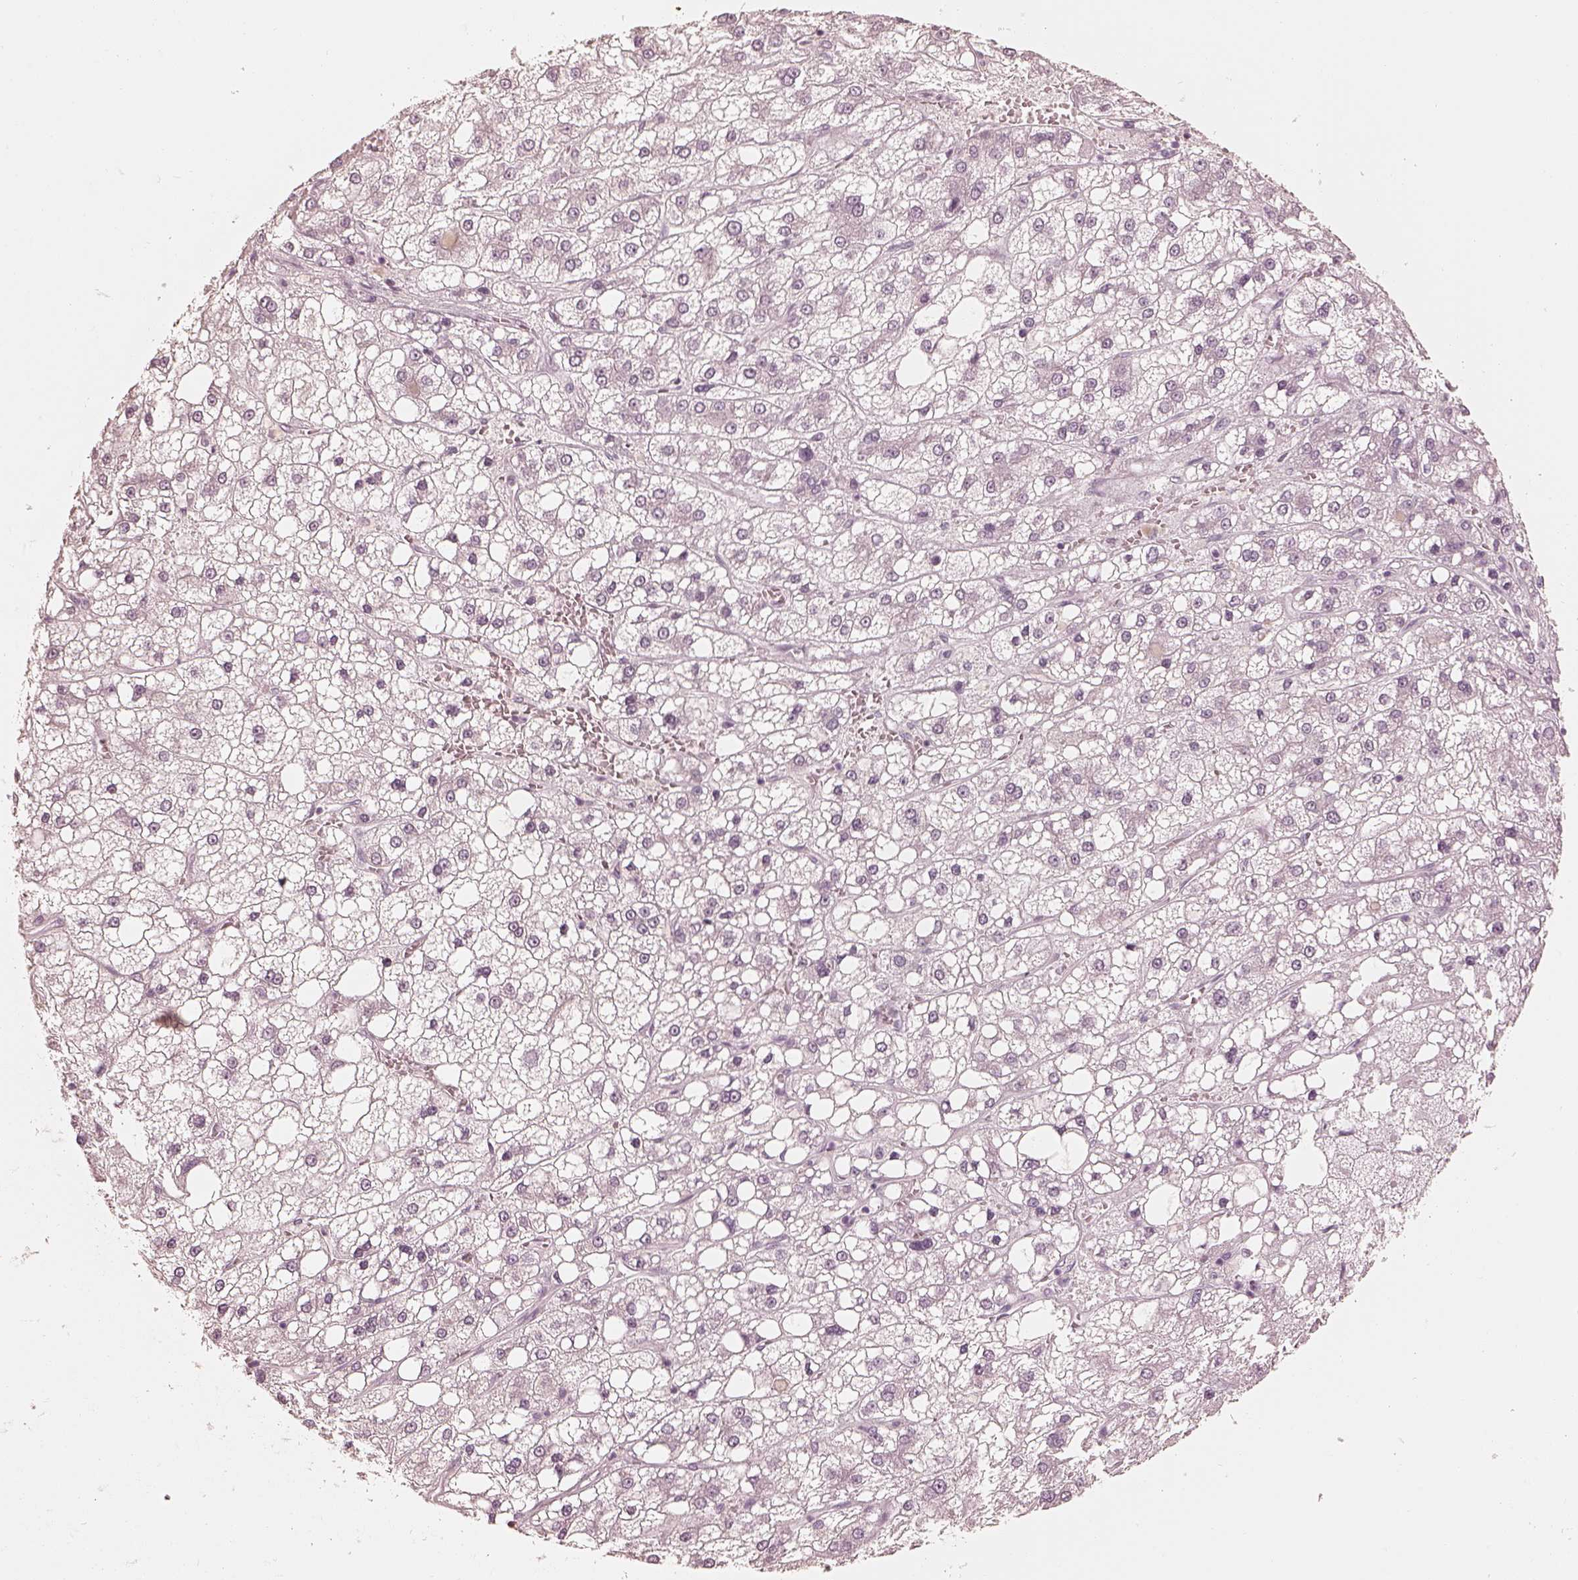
{"staining": {"intensity": "negative", "quantity": "none", "location": "none"}, "tissue": "liver cancer", "cell_type": "Tumor cells", "image_type": "cancer", "snomed": [{"axis": "morphology", "description": "Carcinoma, Hepatocellular, NOS"}, {"axis": "topography", "description": "Liver"}], "caption": "An IHC photomicrograph of hepatocellular carcinoma (liver) is shown. There is no staining in tumor cells of hepatocellular carcinoma (liver).", "gene": "CALR3", "patient": {"sex": "male", "age": 73}}